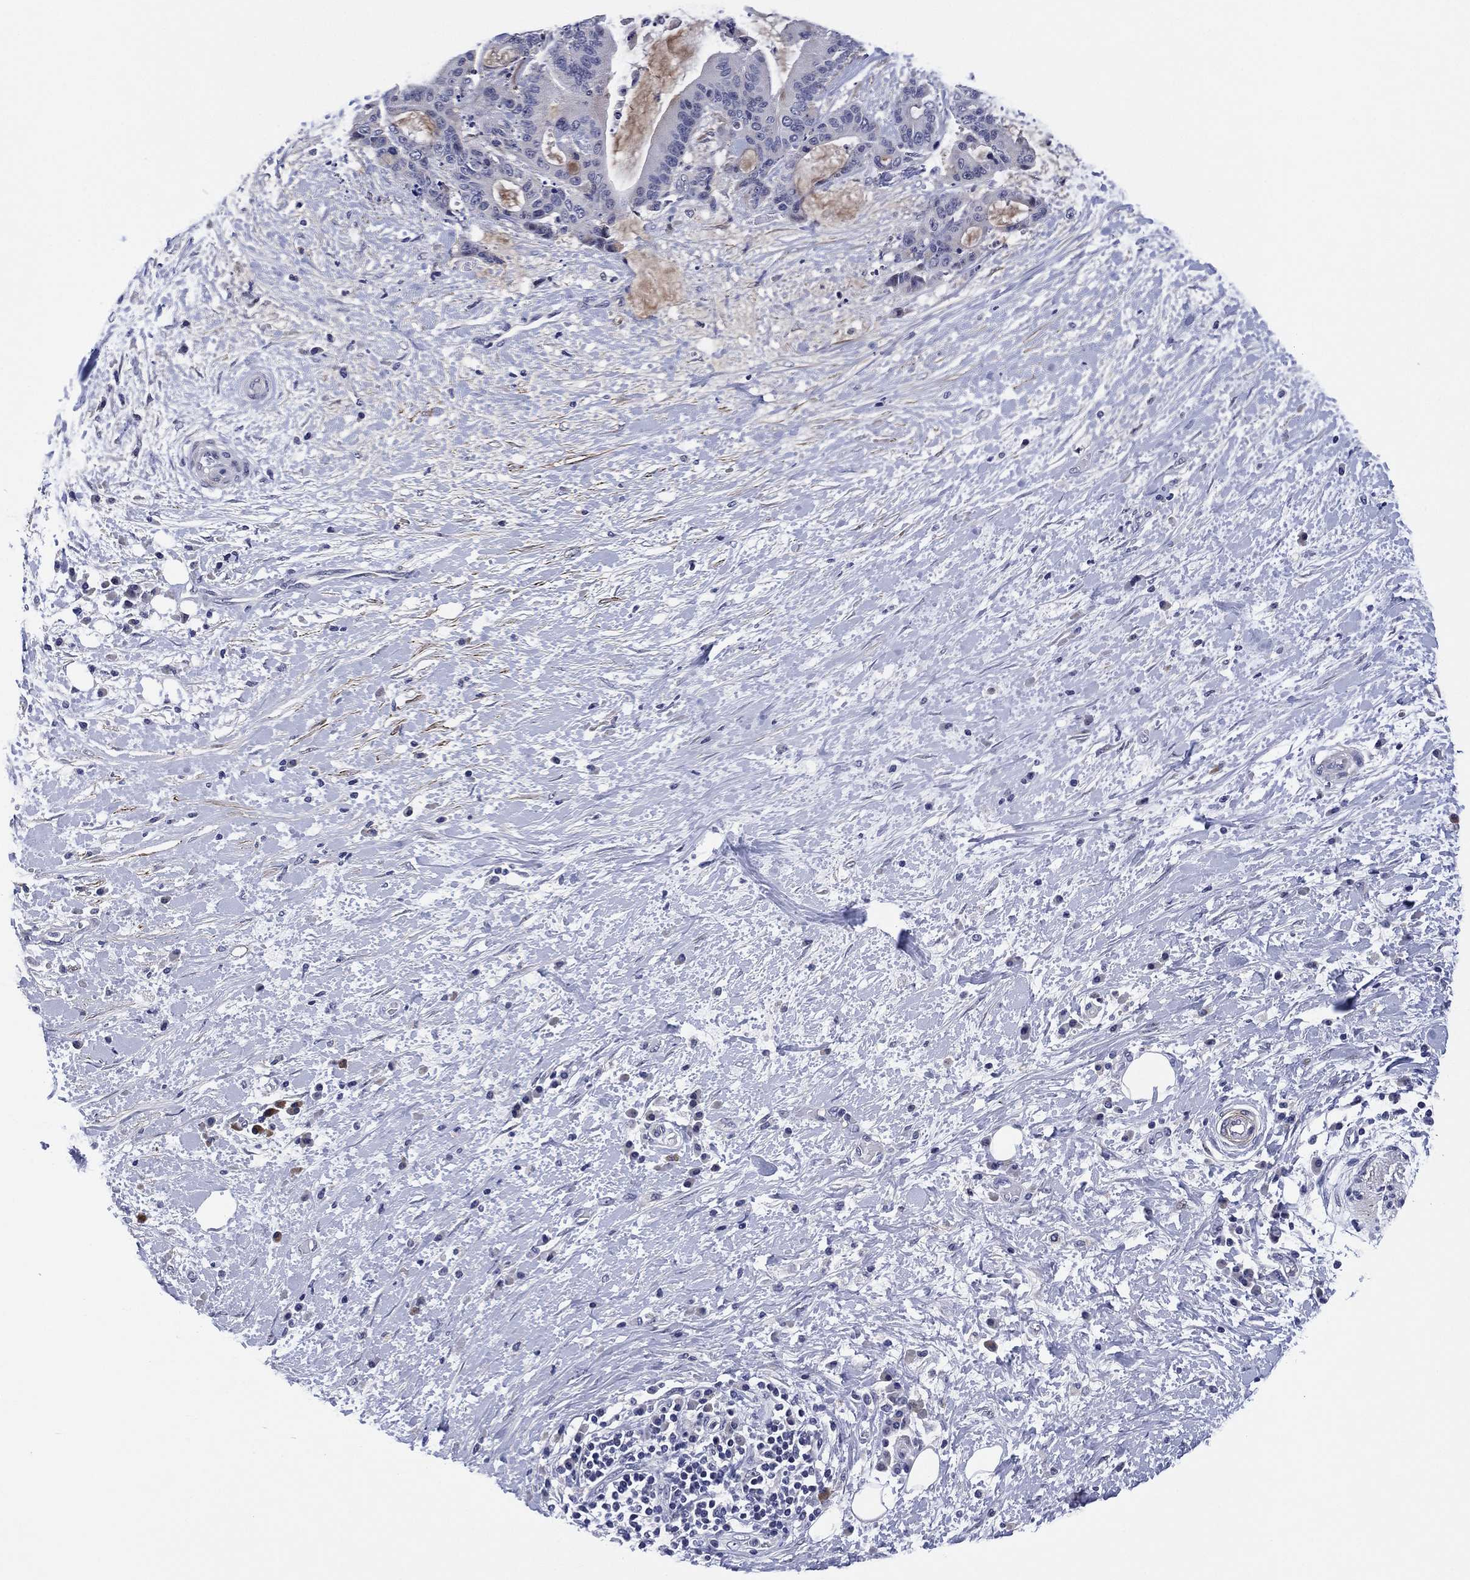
{"staining": {"intensity": "negative", "quantity": "none", "location": "none"}, "tissue": "liver cancer", "cell_type": "Tumor cells", "image_type": "cancer", "snomed": [{"axis": "morphology", "description": "Cholangiocarcinoma"}, {"axis": "topography", "description": "Liver"}], "caption": "IHC histopathology image of human liver cholangiocarcinoma stained for a protein (brown), which demonstrates no positivity in tumor cells.", "gene": "CLIP3", "patient": {"sex": "female", "age": 73}}